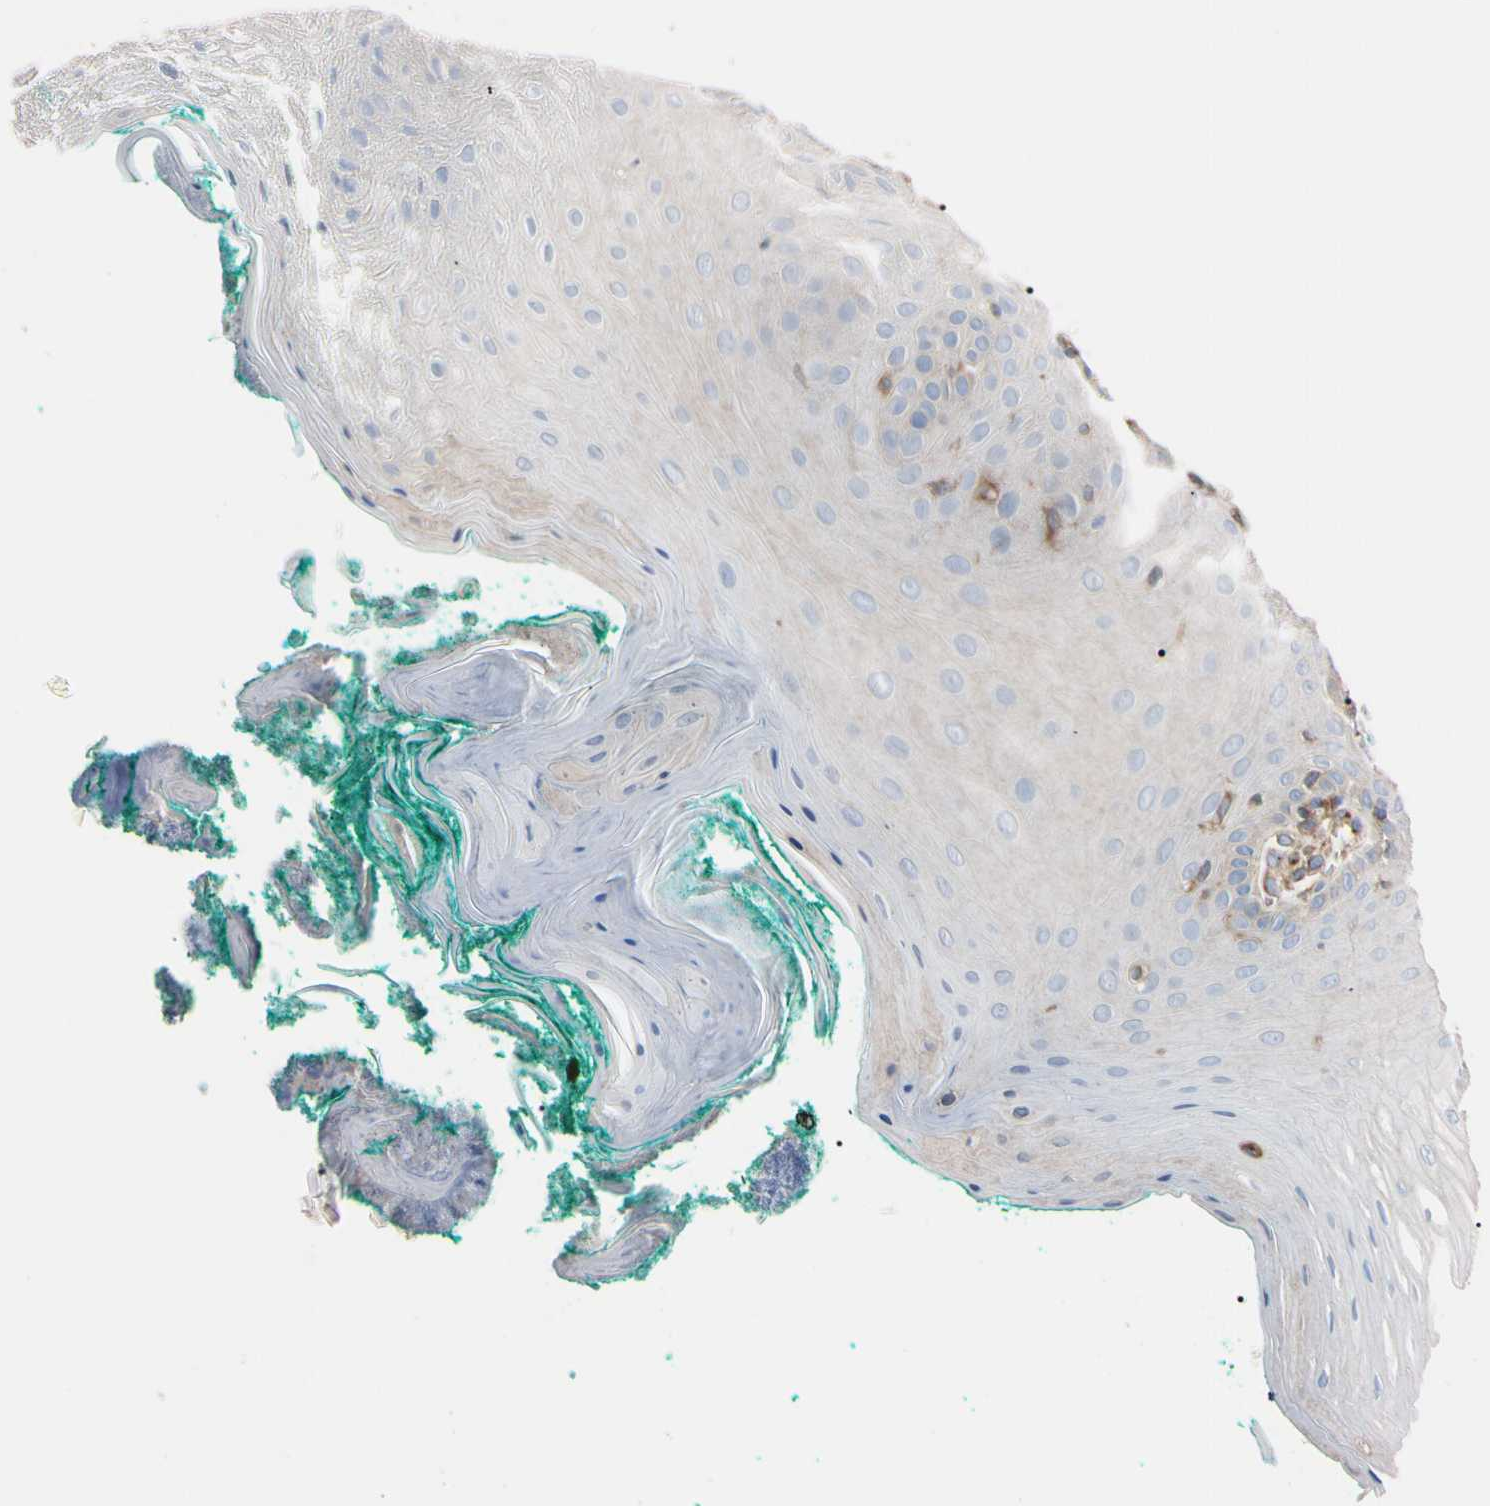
{"staining": {"intensity": "moderate", "quantity": "25%-75%", "location": "cytoplasmic/membranous"}, "tissue": "oral mucosa", "cell_type": "Squamous epithelial cells", "image_type": "normal", "snomed": [{"axis": "morphology", "description": "Normal tissue, NOS"}, {"axis": "topography", "description": "Skeletal muscle"}, {"axis": "topography", "description": "Oral tissue"}], "caption": "High-power microscopy captured an immunohistochemistry (IHC) image of normal oral mucosa, revealing moderate cytoplasmic/membranous expression in about 25%-75% of squamous epithelial cells.", "gene": "PRKACA", "patient": {"sex": "male", "age": 58}}